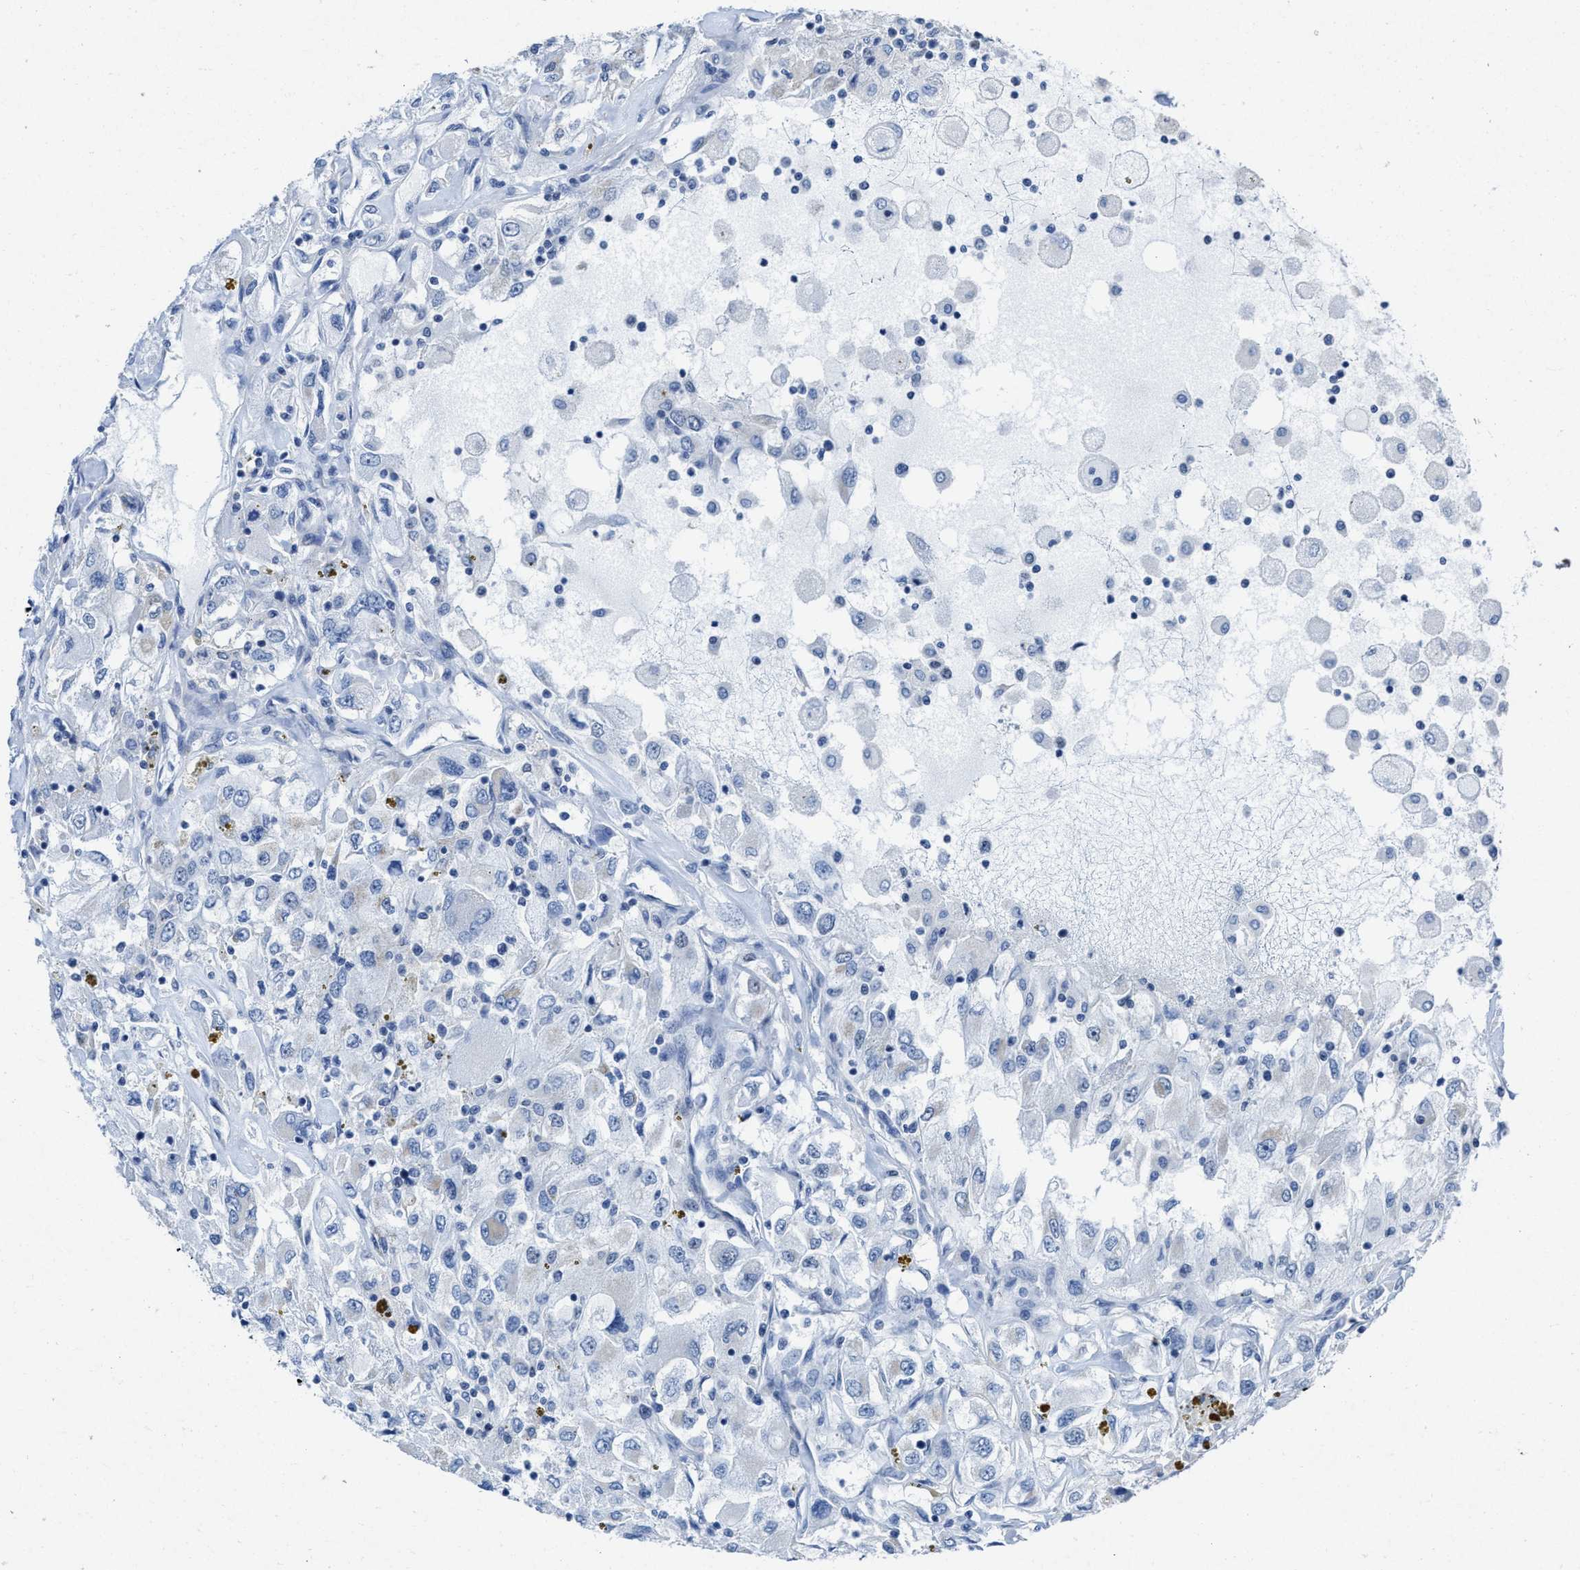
{"staining": {"intensity": "negative", "quantity": "none", "location": "none"}, "tissue": "renal cancer", "cell_type": "Tumor cells", "image_type": "cancer", "snomed": [{"axis": "morphology", "description": "Adenocarcinoma, NOS"}, {"axis": "topography", "description": "Kidney"}], "caption": "Renal cancer (adenocarcinoma) stained for a protein using immunohistochemistry displays no expression tumor cells.", "gene": "ID3", "patient": {"sex": "female", "age": 52}}